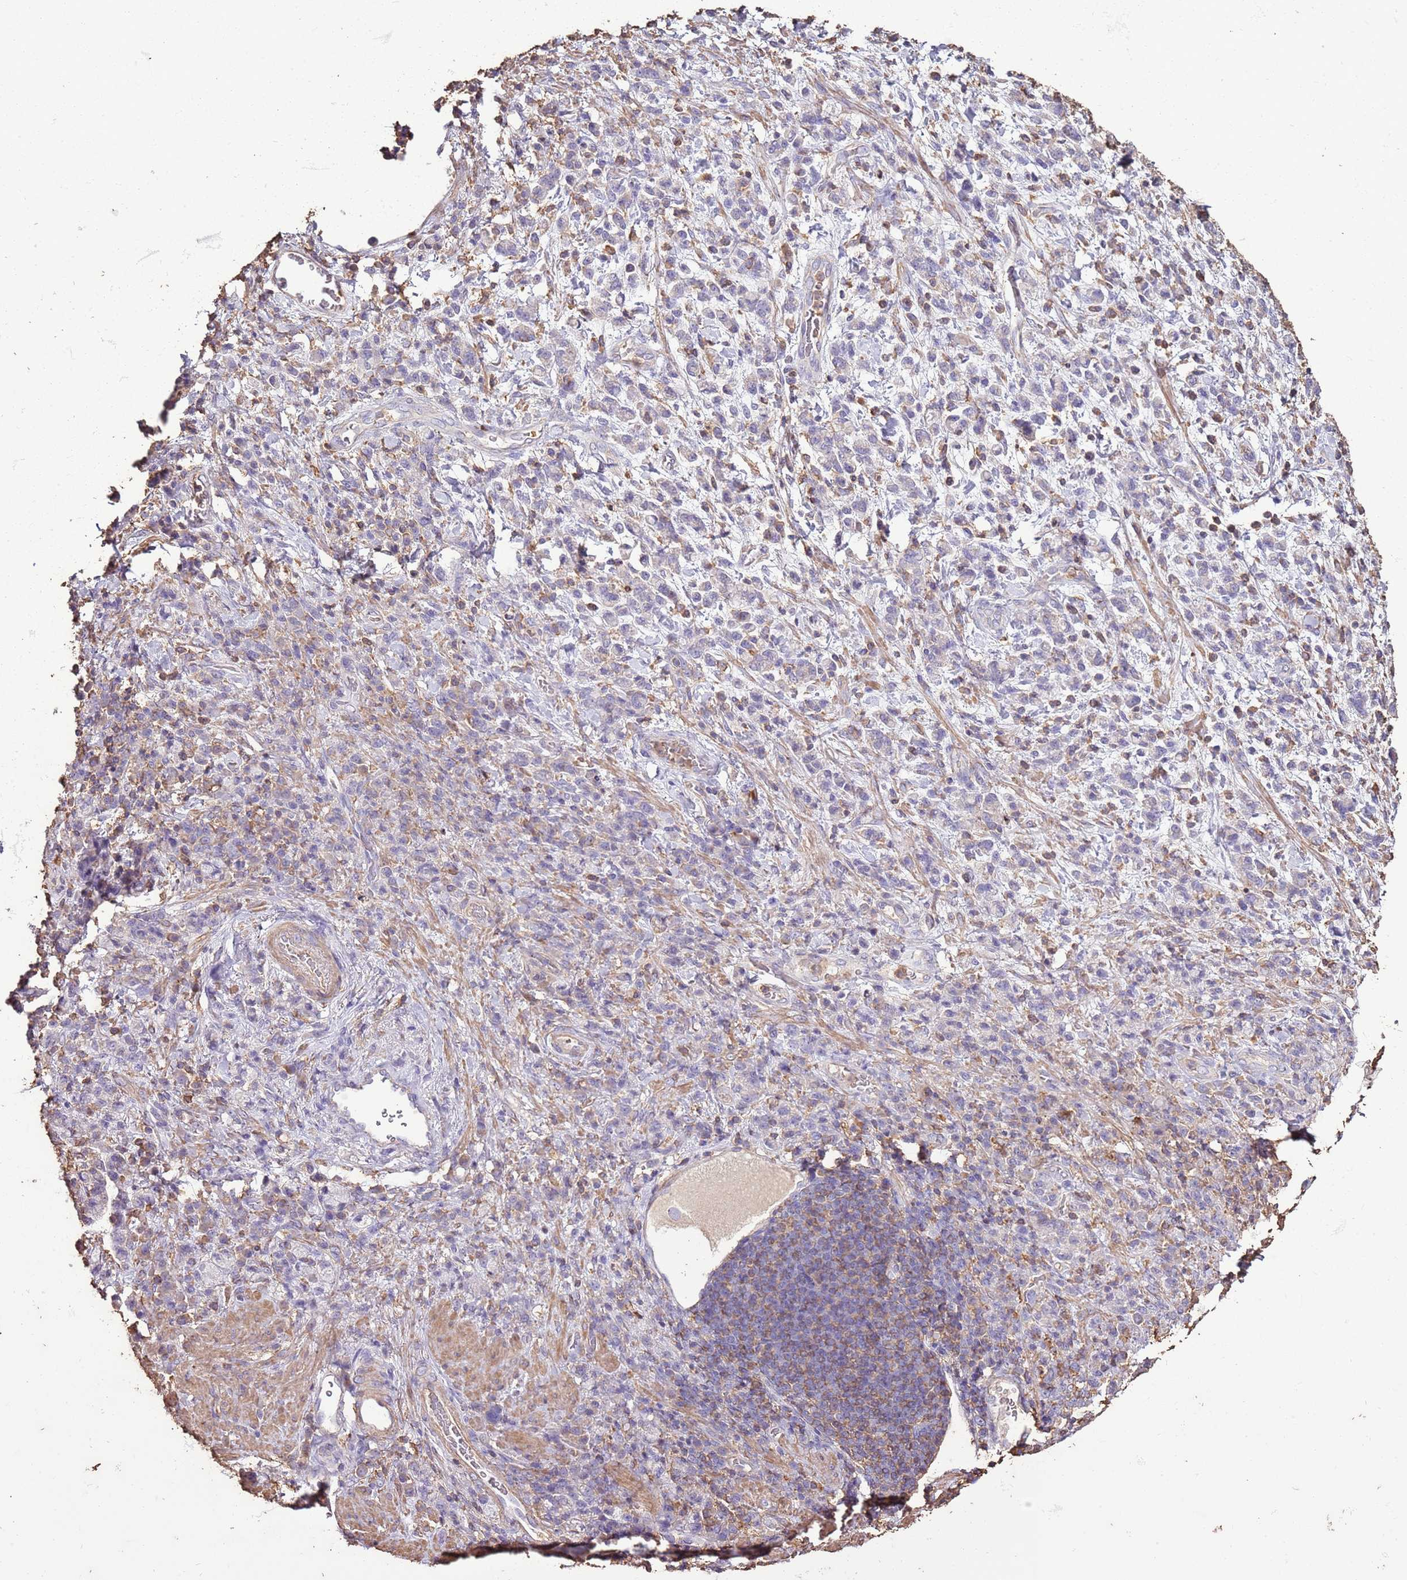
{"staining": {"intensity": "weak", "quantity": "<25%", "location": "cytoplasmic/membranous"}, "tissue": "stomach cancer", "cell_type": "Tumor cells", "image_type": "cancer", "snomed": [{"axis": "morphology", "description": "Adenocarcinoma, NOS"}, {"axis": "topography", "description": "Stomach"}], "caption": "The IHC histopathology image has no significant staining in tumor cells of adenocarcinoma (stomach) tissue. The staining is performed using DAB brown chromogen with nuclei counter-stained in using hematoxylin.", "gene": "ARL10", "patient": {"sex": "male", "age": 76}}